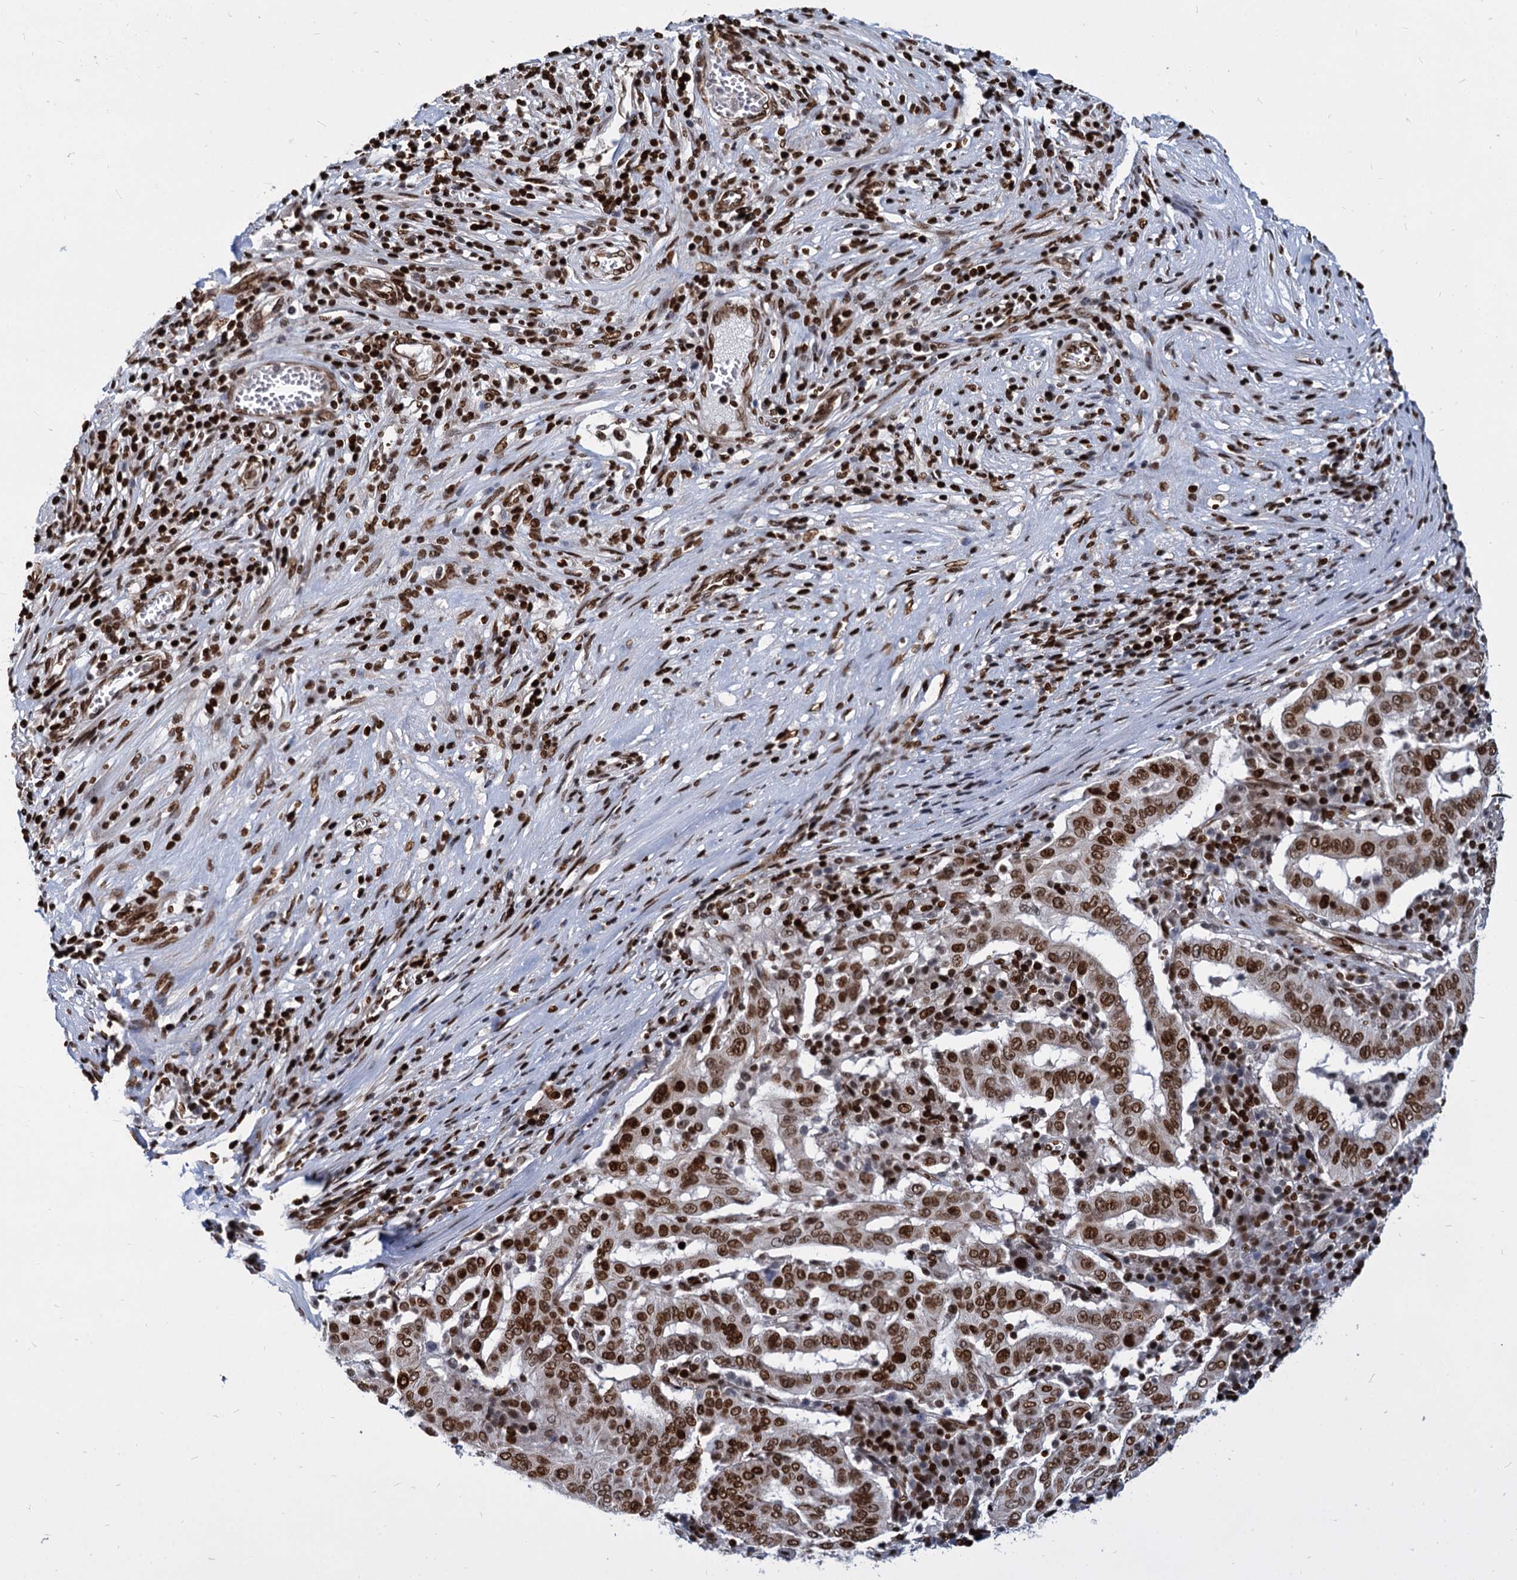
{"staining": {"intensity": "moderate", "quantity": ">75%", "location": "nuclear"}, "tissue": "pancreatic cancer", "cell_type": "Tumor cells", "image_type": "cancer", "snomed": [{"axis": "morphology", "description": "Adenocarcinoma, NOS"}, {"axis": "topography", "description": "Pancreas"}], "caption": "Moderate nuclear protein expression is seen in about >75% of tumor cells in adenocarcinoma (pancreatic). The staining was performed using DAB, with brown indicating positive protein expression. Nuclei are stained blue with hematoxylin.", "gene": "MECP2", "patient": {"sex": "male", "age": 63}}